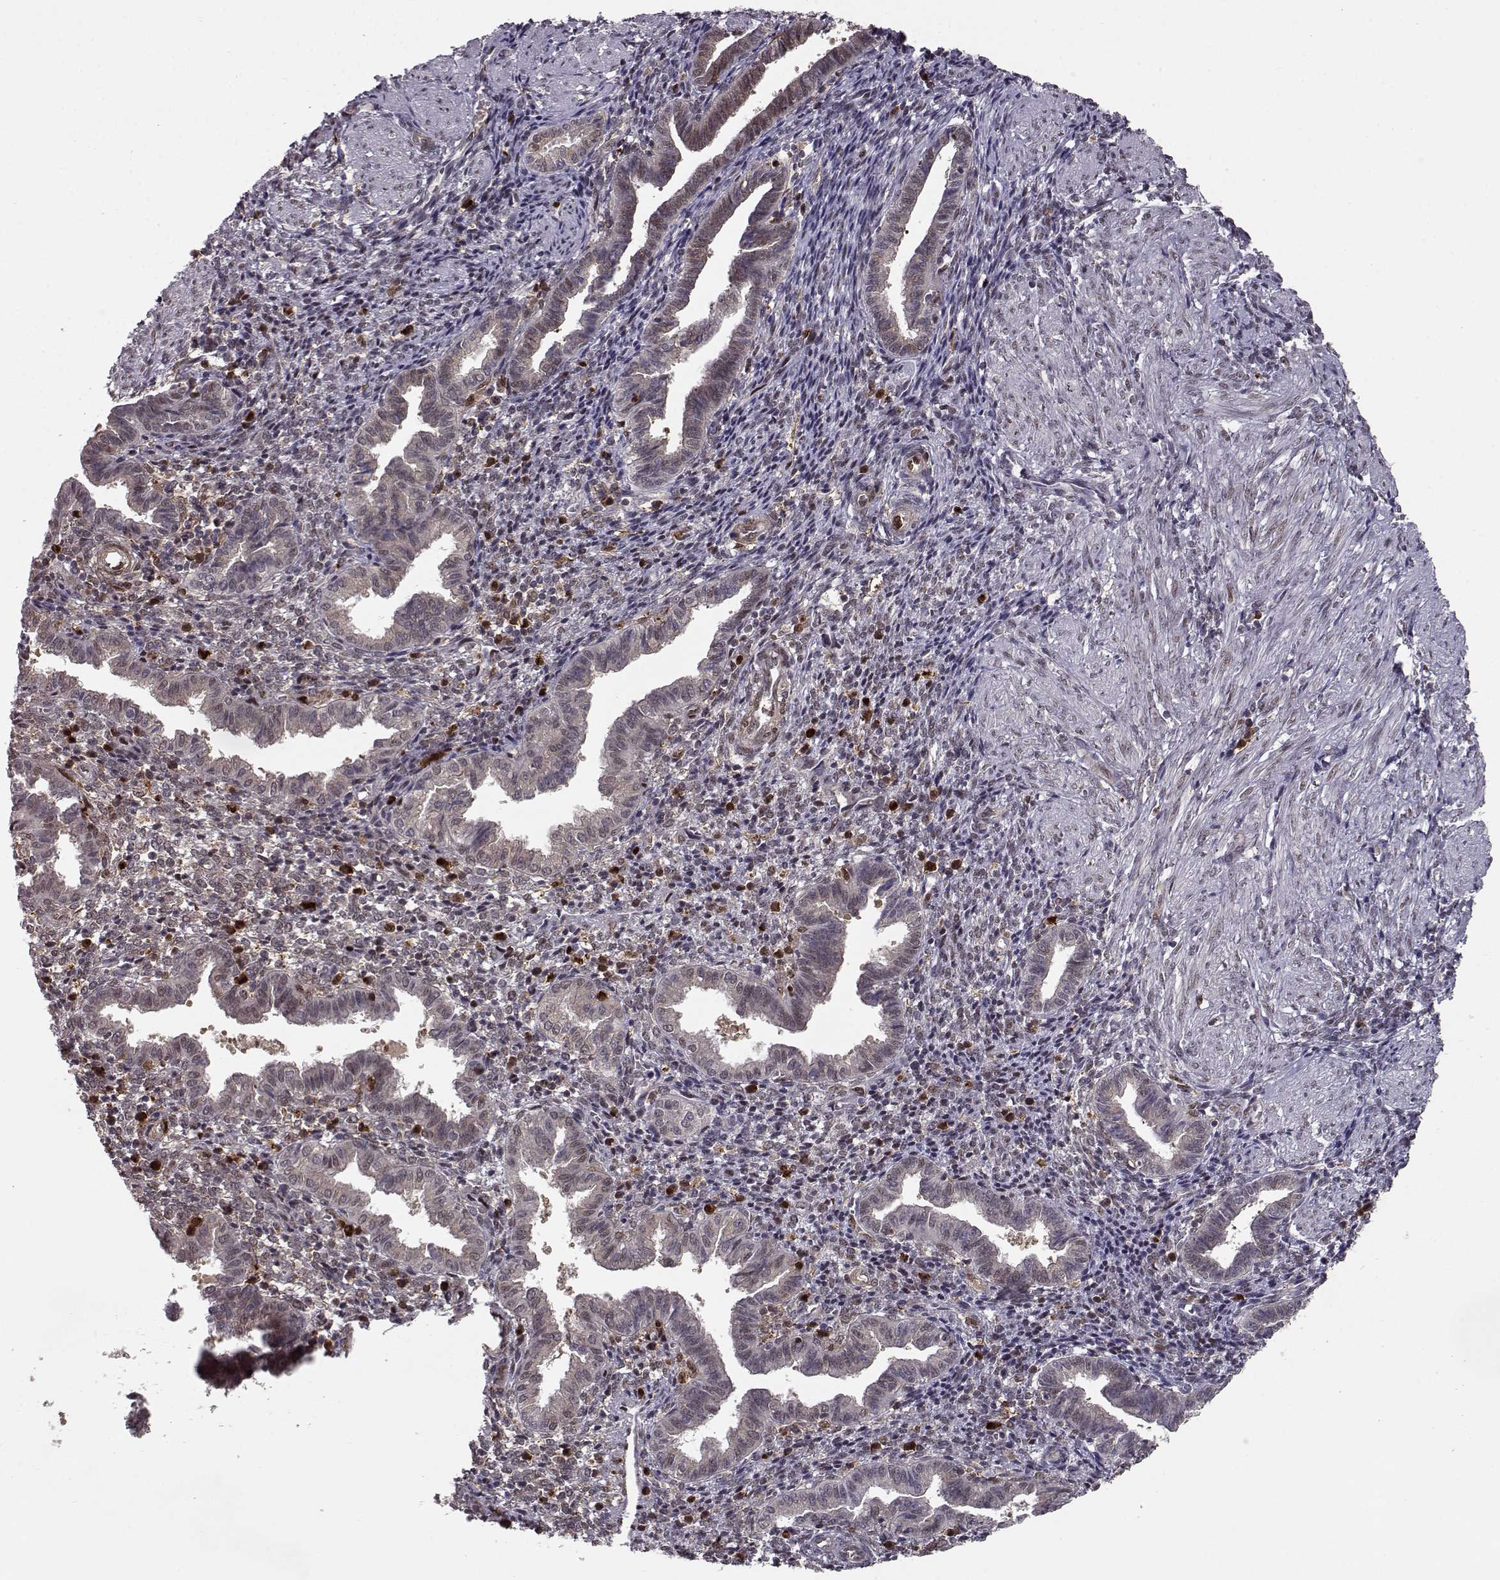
{"staining": {"intensity": "weak", "quantity": ">75%", "location": "cytoplasmic/membranous"}, "tissue": "endometrium", "cell_type": "Cells in endometrial stroma", "image_type": "normal", "snomed": [{"axis": "morphology", "description": "Normal tissue, NOS"}, {"axis": "topography", "description": "Endometrium"}], "caption": "The micrograph reveals immunohistochemical staining of unremarkable endometrium. There is weak cytoplasmic/membranous expression is identified in approximately >75% of cells in endometrial stroma.", "gene": "RANBP1", "patient": {"sex": "female", "age": 37}}